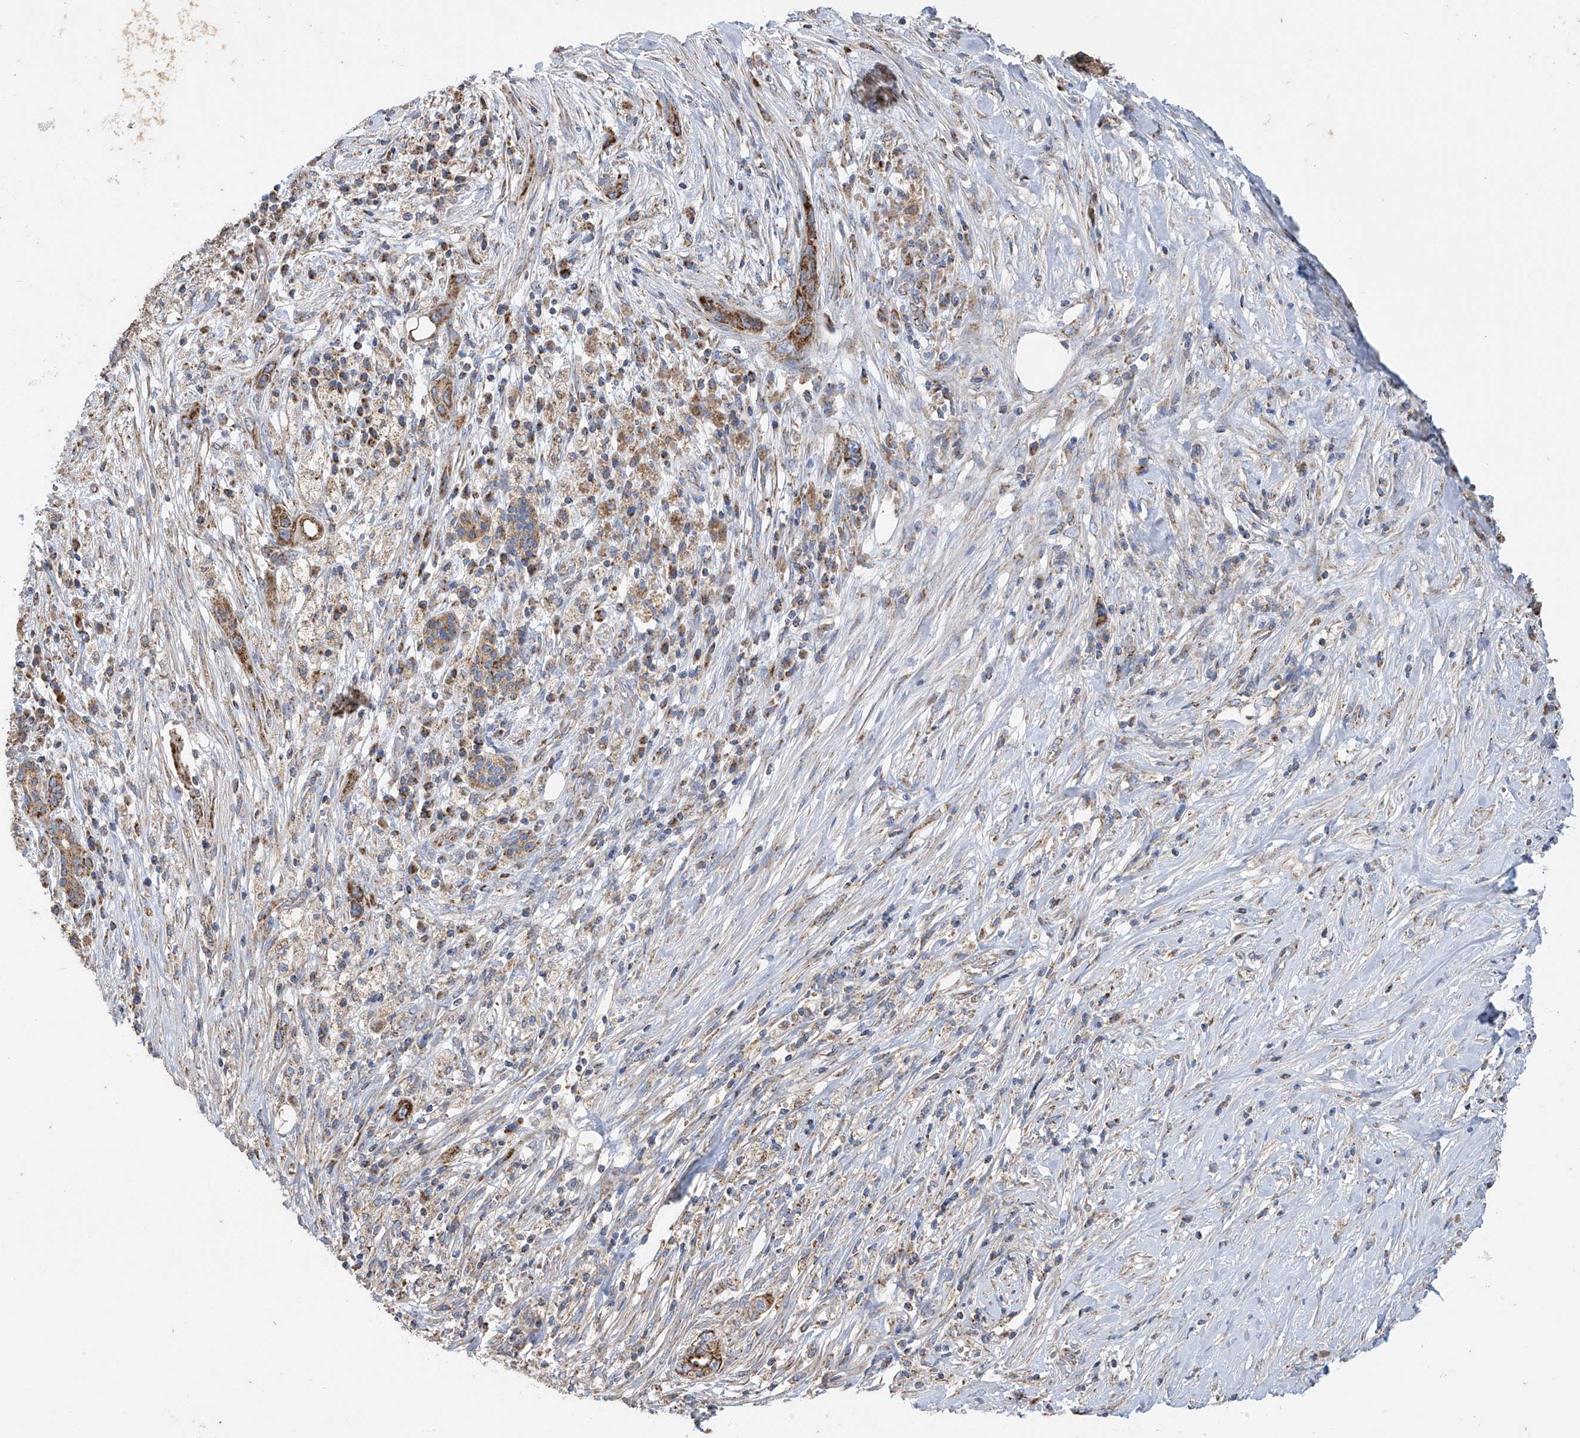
{"staining": {"intensity": "strong", "quantity": ">75%", "location": "cytoplasmic/membranous"}, "tissue": "pancreatic cancer", "cell_type": "Tumor cells", "image_type": "cancer", "snomed": [{"axis": "morphology", "description": "Adenocarcinoma, NOS"}, {"axis": "topography", "description": "Pancreas"}], "caption": "A histopathology image of human pancreatic cancer stained for a protein reveals strong cytoplasmic/membranous brown staining in tumor cells.", "gene": "PNPT1", "patient": {"sex": "female", "age": 73}}